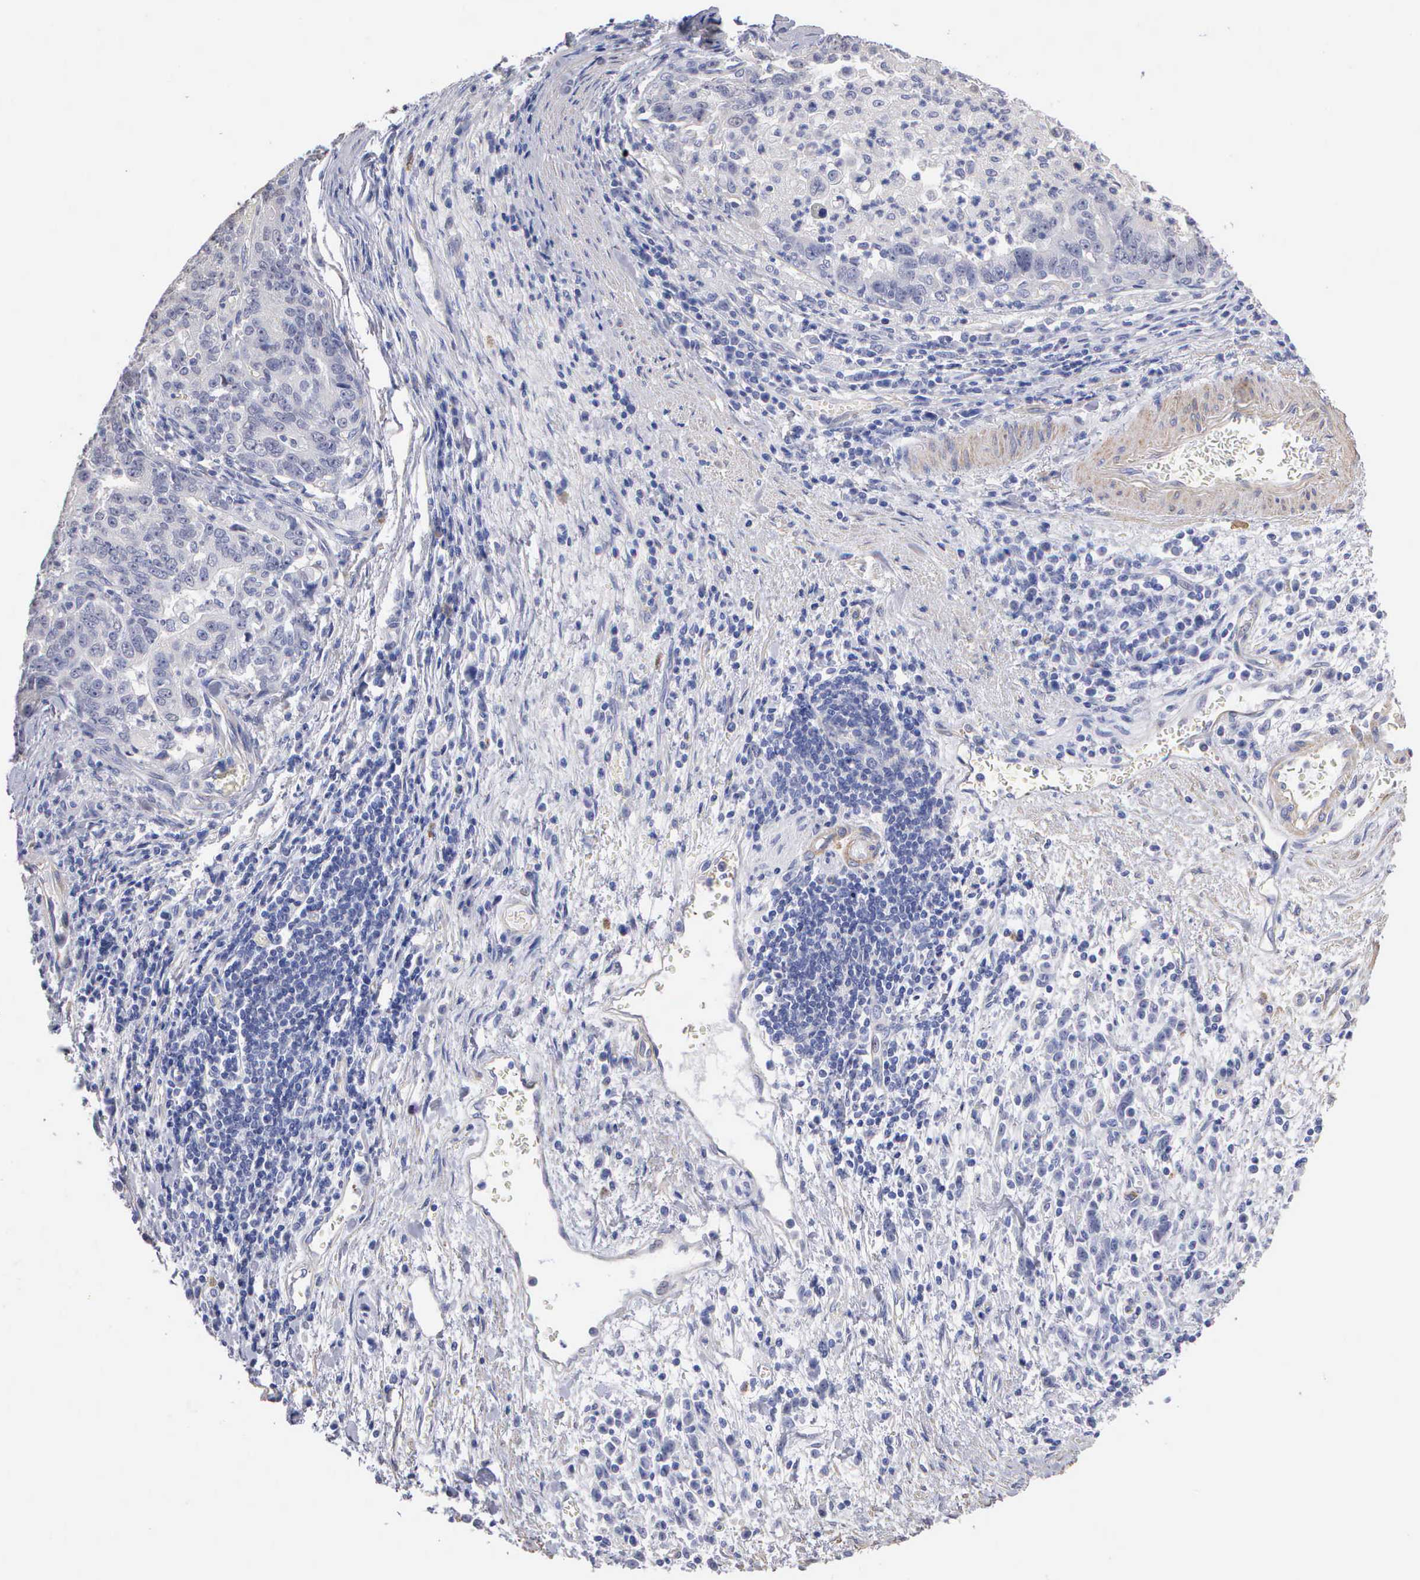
{"staining": {"intensity": "negative", "quantity": "none", "location": "none"}, "tissue": "stomach cancer", "cell_type": "Tumor cells", "image_type": "cancer", "snomed": [{"axis": "morphology", "description": "Adenocarcinoma, NOS"}, {"axis": "topography", "description": "Stomach, upper"}], "caption": "Human stomach adenocarcinoma stained for a protein using IHC displays no staining in tumor cells.", "gene": "ELFN2", "patient": {"sex": "female", "age": 50}}